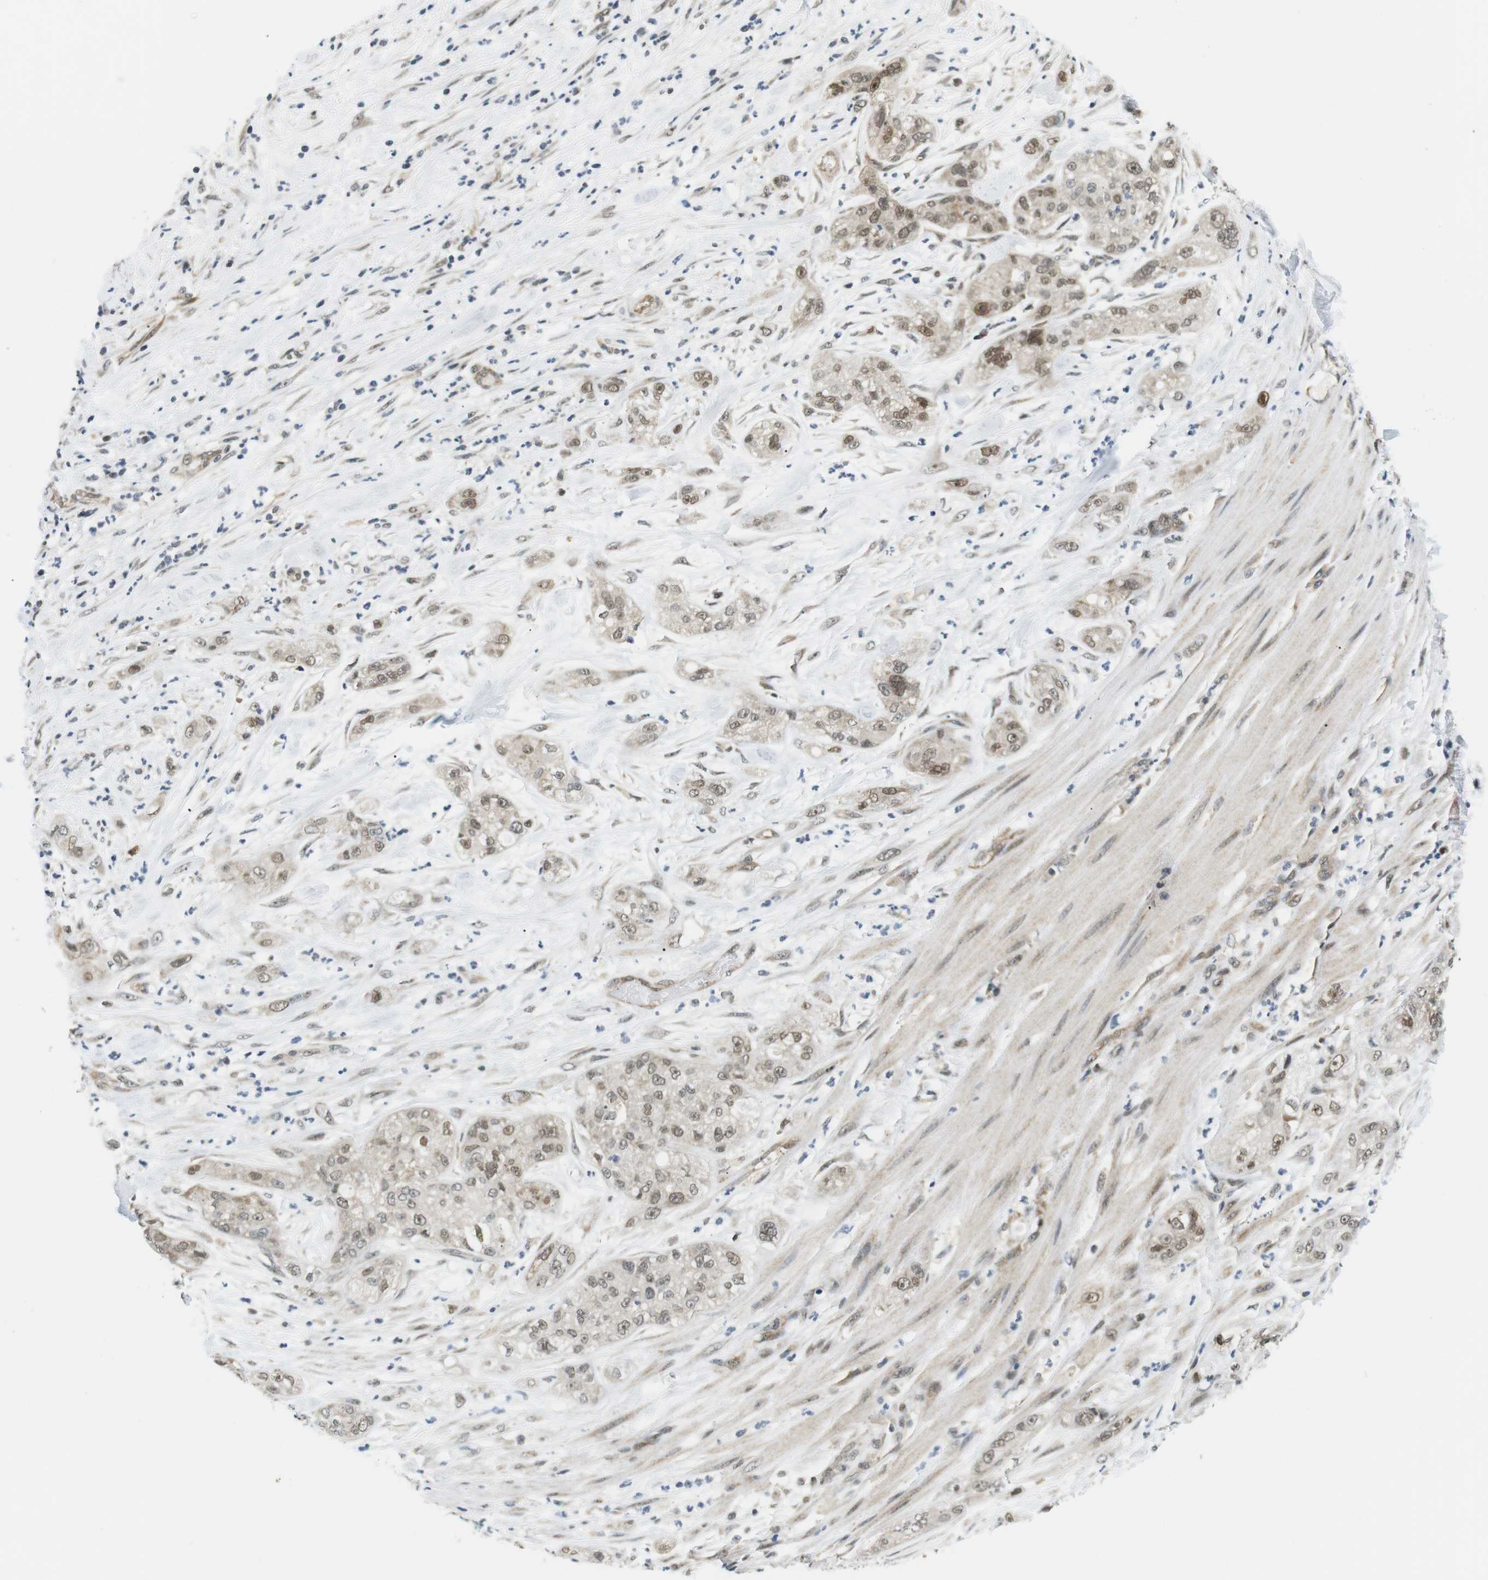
{"staining": {"intensity": "weak", "quantity": ">75%", "location": "cytoplasmic/membranous,nuclear"}, "tissue": "pancreatic cancer", "cell_type": "Tumor cells", "image_type": "cancer", "snomed": [{"axis": "morphology", "description": "Adenocarcinoma, NOS"}, {"axis": "topography", "description": "Pancreas"}], "caption": "The photomicrograph shows staining of pancreatic cancer, revealing weak cytoplasmic/membranous and nuclear protein positivity (brown color) within tumor cells. (DAB (3,3'-diaminobenzidine) IHC, brown staining for protein, blue staining for nuclei).", "gene": "CSNK2B", "patient": {"sex": "female", "age": 78}}